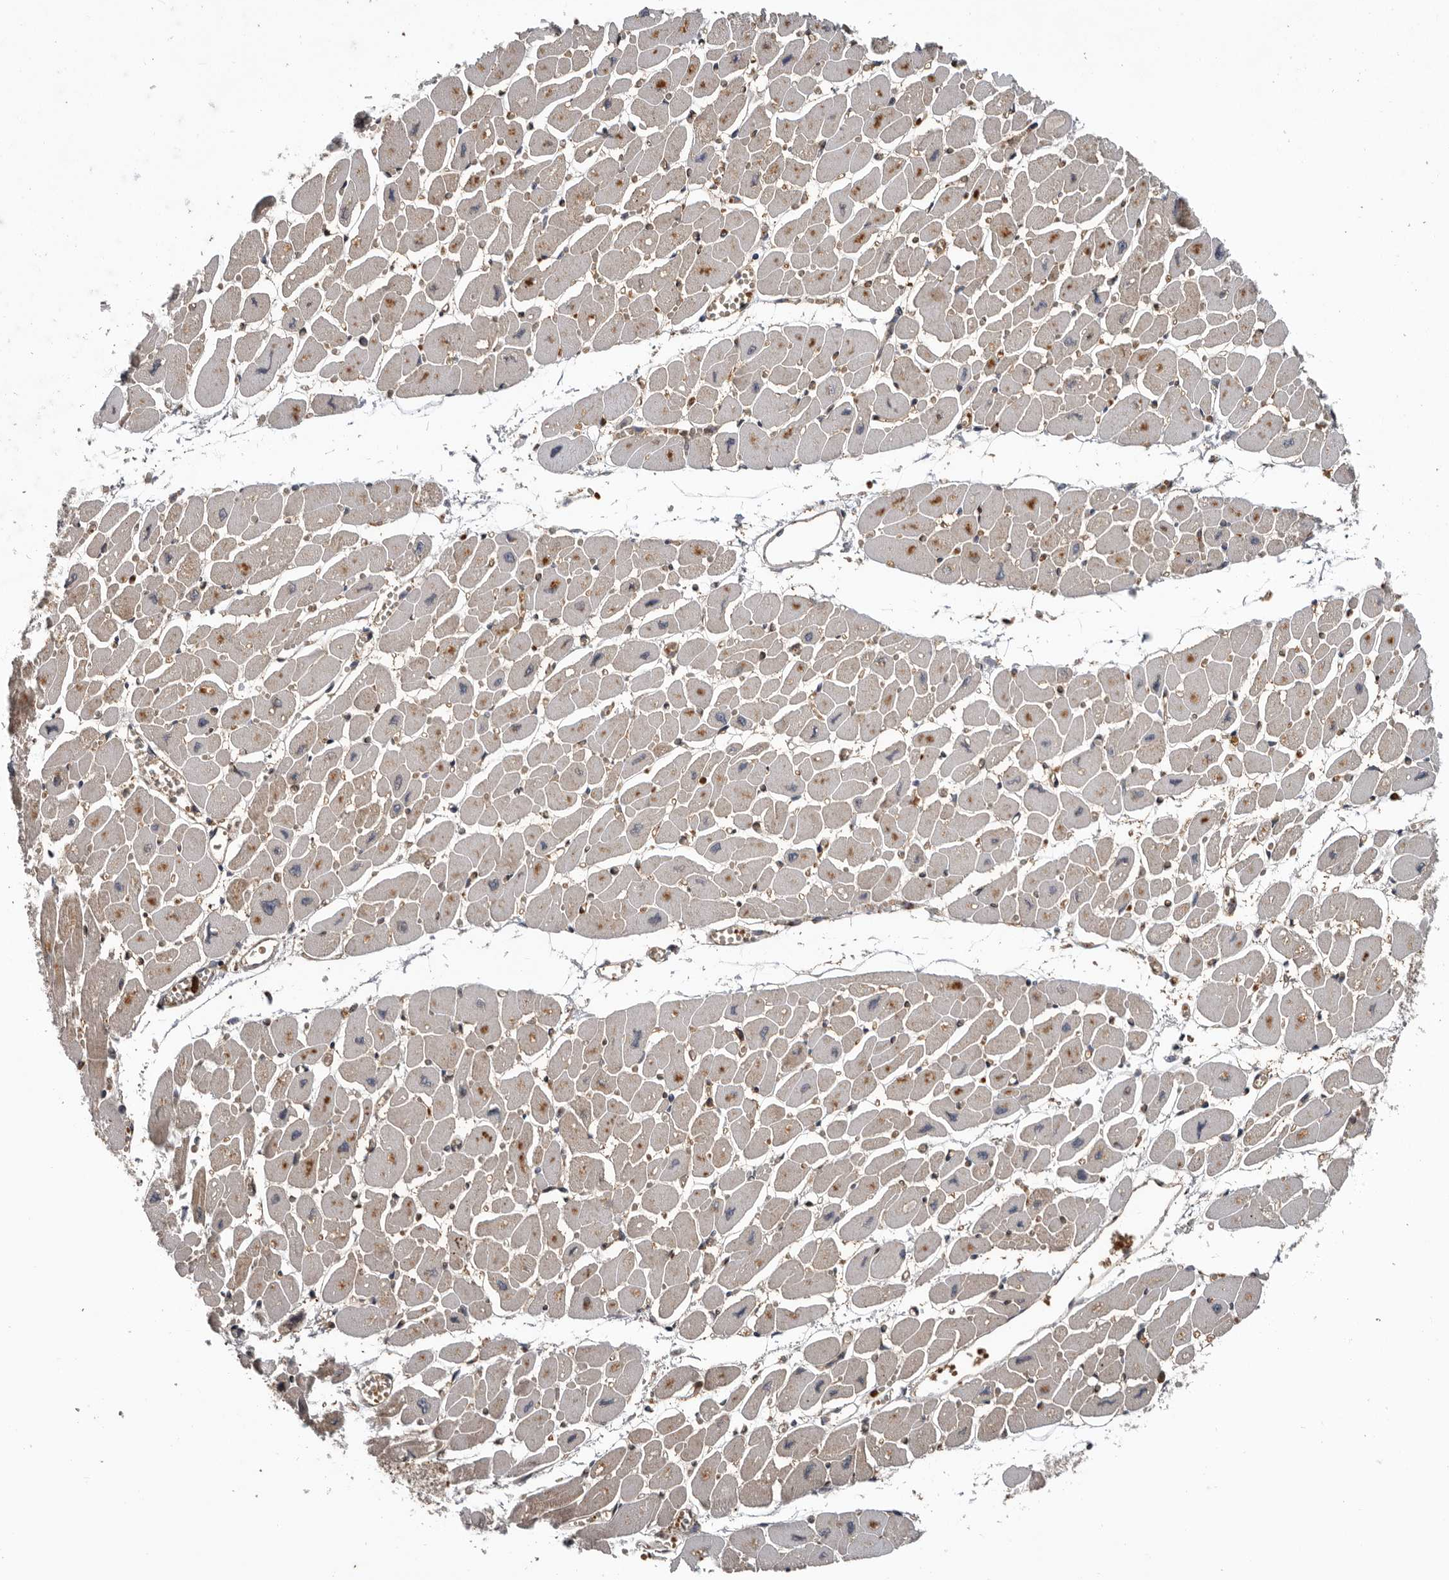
{"staining": {"intensity": "moderate", "quantity": "25%-75%", "location": "cytoplasmic/membranous"}, "tissue": "heart muscle", "cell_type": "Cardiomyocytes", "image_type": "normal", "snomed": [{"axis": "morphology", "description": "Normal tissue, NOS"}, {"axis": "topography", "description": "Heart"}], "caption": "A medium amount of moderate cytoplasmic/membranous staining is appreciated in approximately 25%-75% of cardiomyocytes in unremarkable heart muscle. (DAB (3,3'-diaminobenzidine) = brown stain, brightfield microscopy at high magnification).", "gene": "FGFR4", "patient": {"sex": "female", "age": 54}}